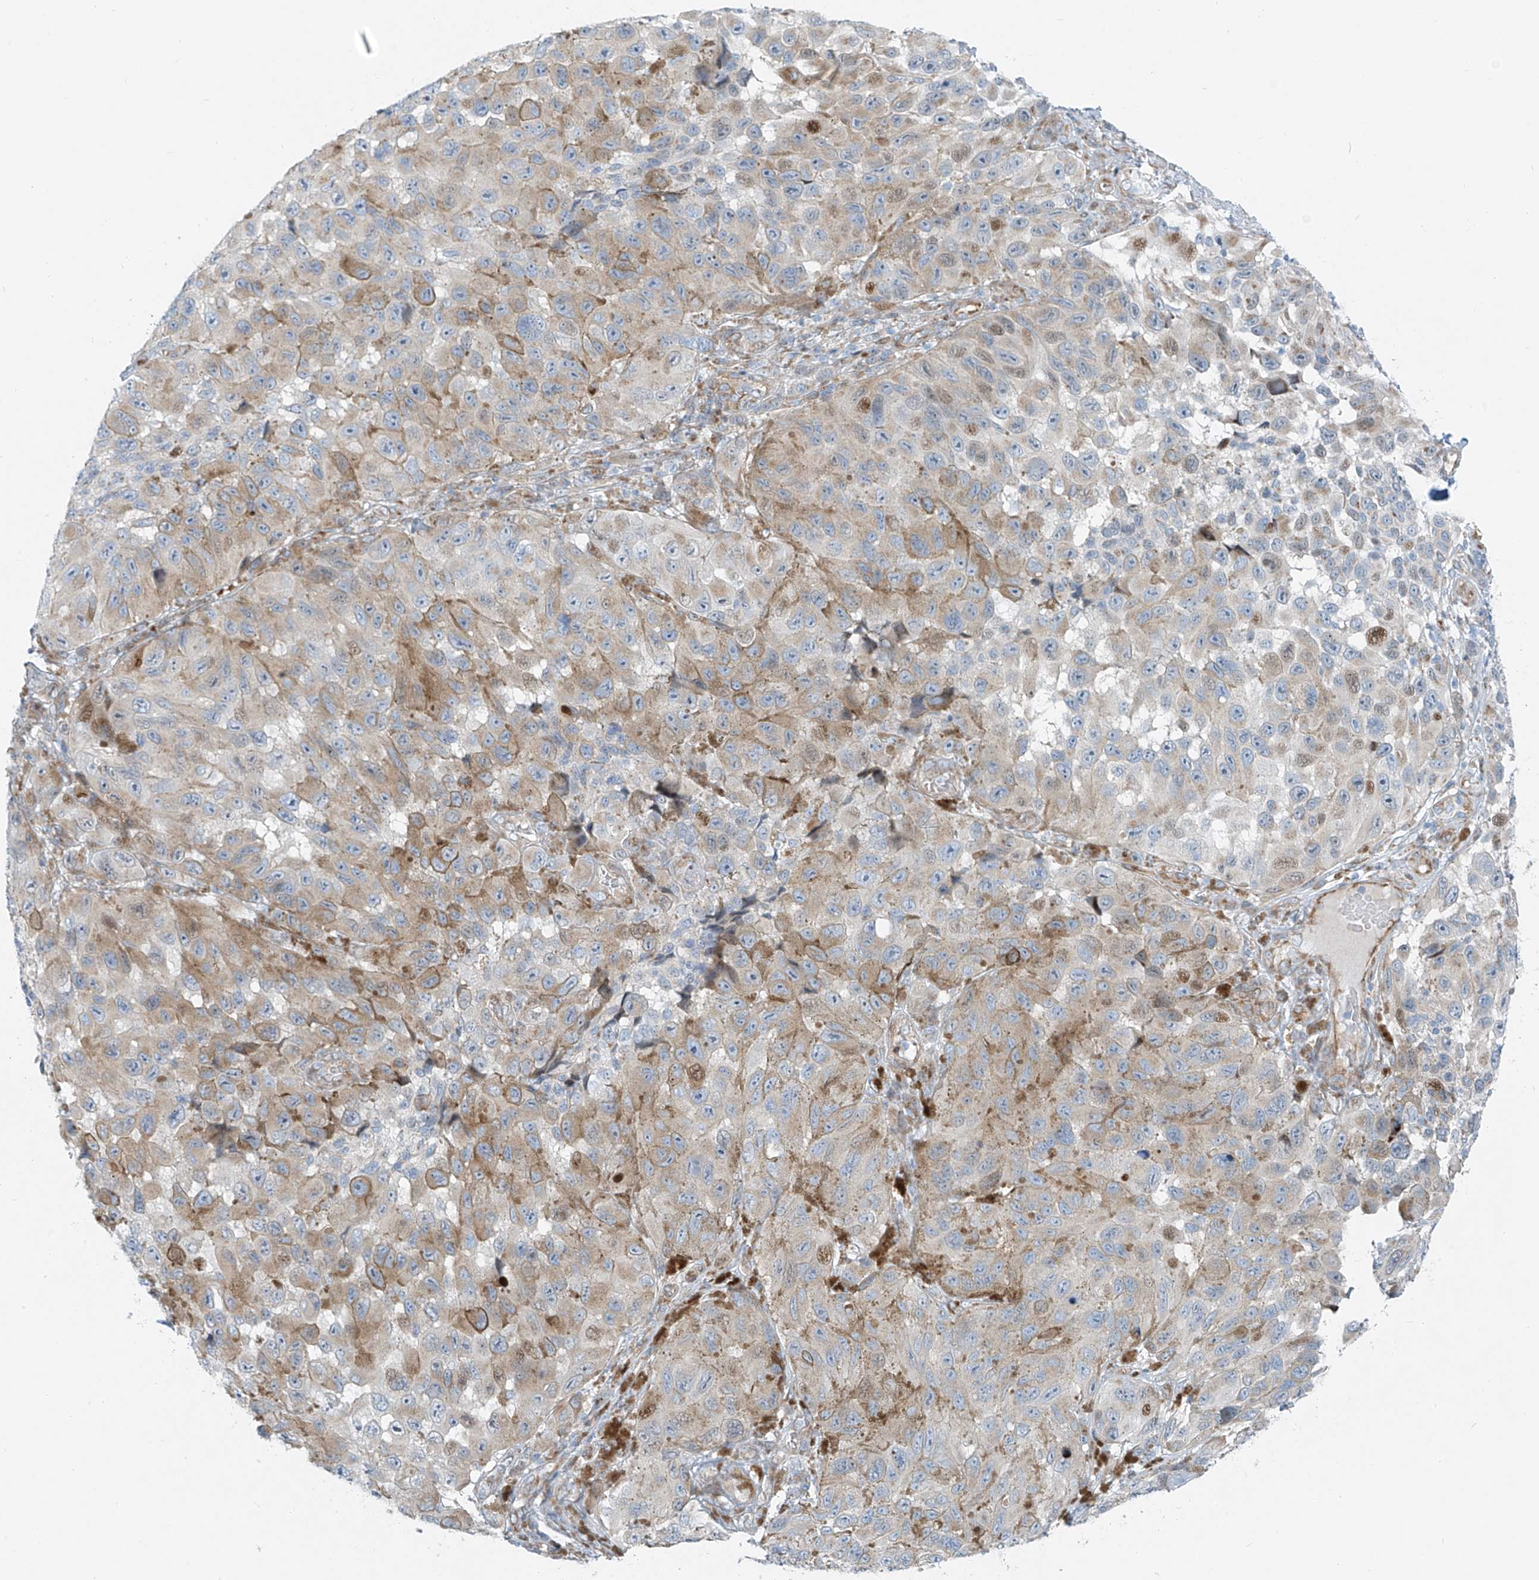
{"staining": {"intensity": "moderate", "quantity": "<25%", "location": "cytoplasmic/membranous"}, "tissue": "melanoma", "cell_type": "Tumor cells", "image_type": "cancer", "snomed": [{"axis": "morphology", "description": "Malignant melanoma, NOS"}, {"axis": "topography", "description": "Skin"}], "caption": "IHC of melanoma demonstrates low levels of moderate cytoplasmic/membranous positivity in approximately <25% of tumor cells. (DAB (3,3'-diaminobenzidine) IHC with brightfield microscopy, high magnification).", "gene": "HIC2", "patient": {"sex": "female", "age": 73}}